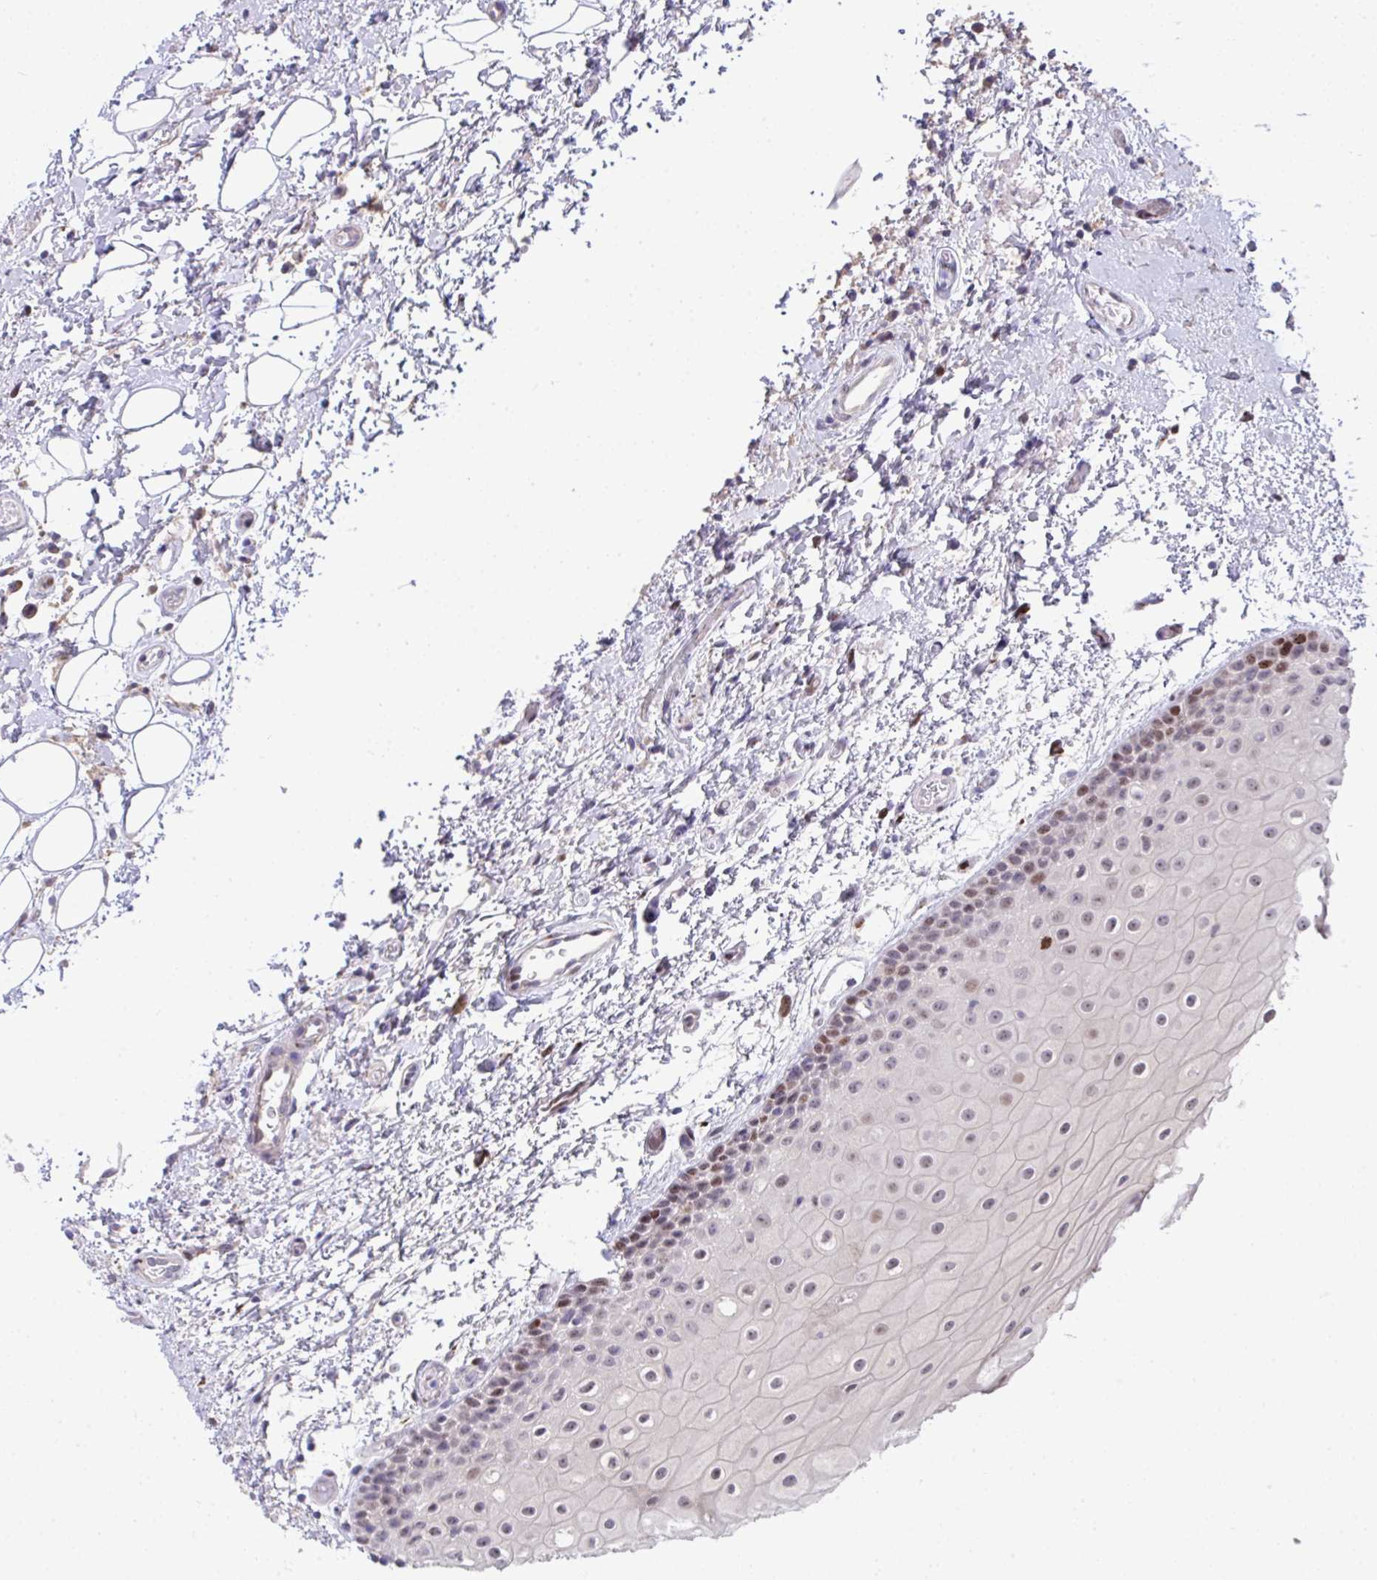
{"staining": {"intensity": "moderate", "quantity": "<25%", "location": "nuclear"}, "tissue": "oral mucosa", "cell_type": "Squamous epithelial cells", "image_type": "normal", "snomed": [{"axis": "morphology", "description": "Normal tissue, NOS"}, {"axis": "topography", "description": "Oral tissue"}], "caption": "Human oral mucosa stained with a brown dye demonstrates moderate nuclear positive expression in about <25% of squamous epithelial cells.", "gene": "GALNT16", "patient": {"sex": "female", "age": 82}}